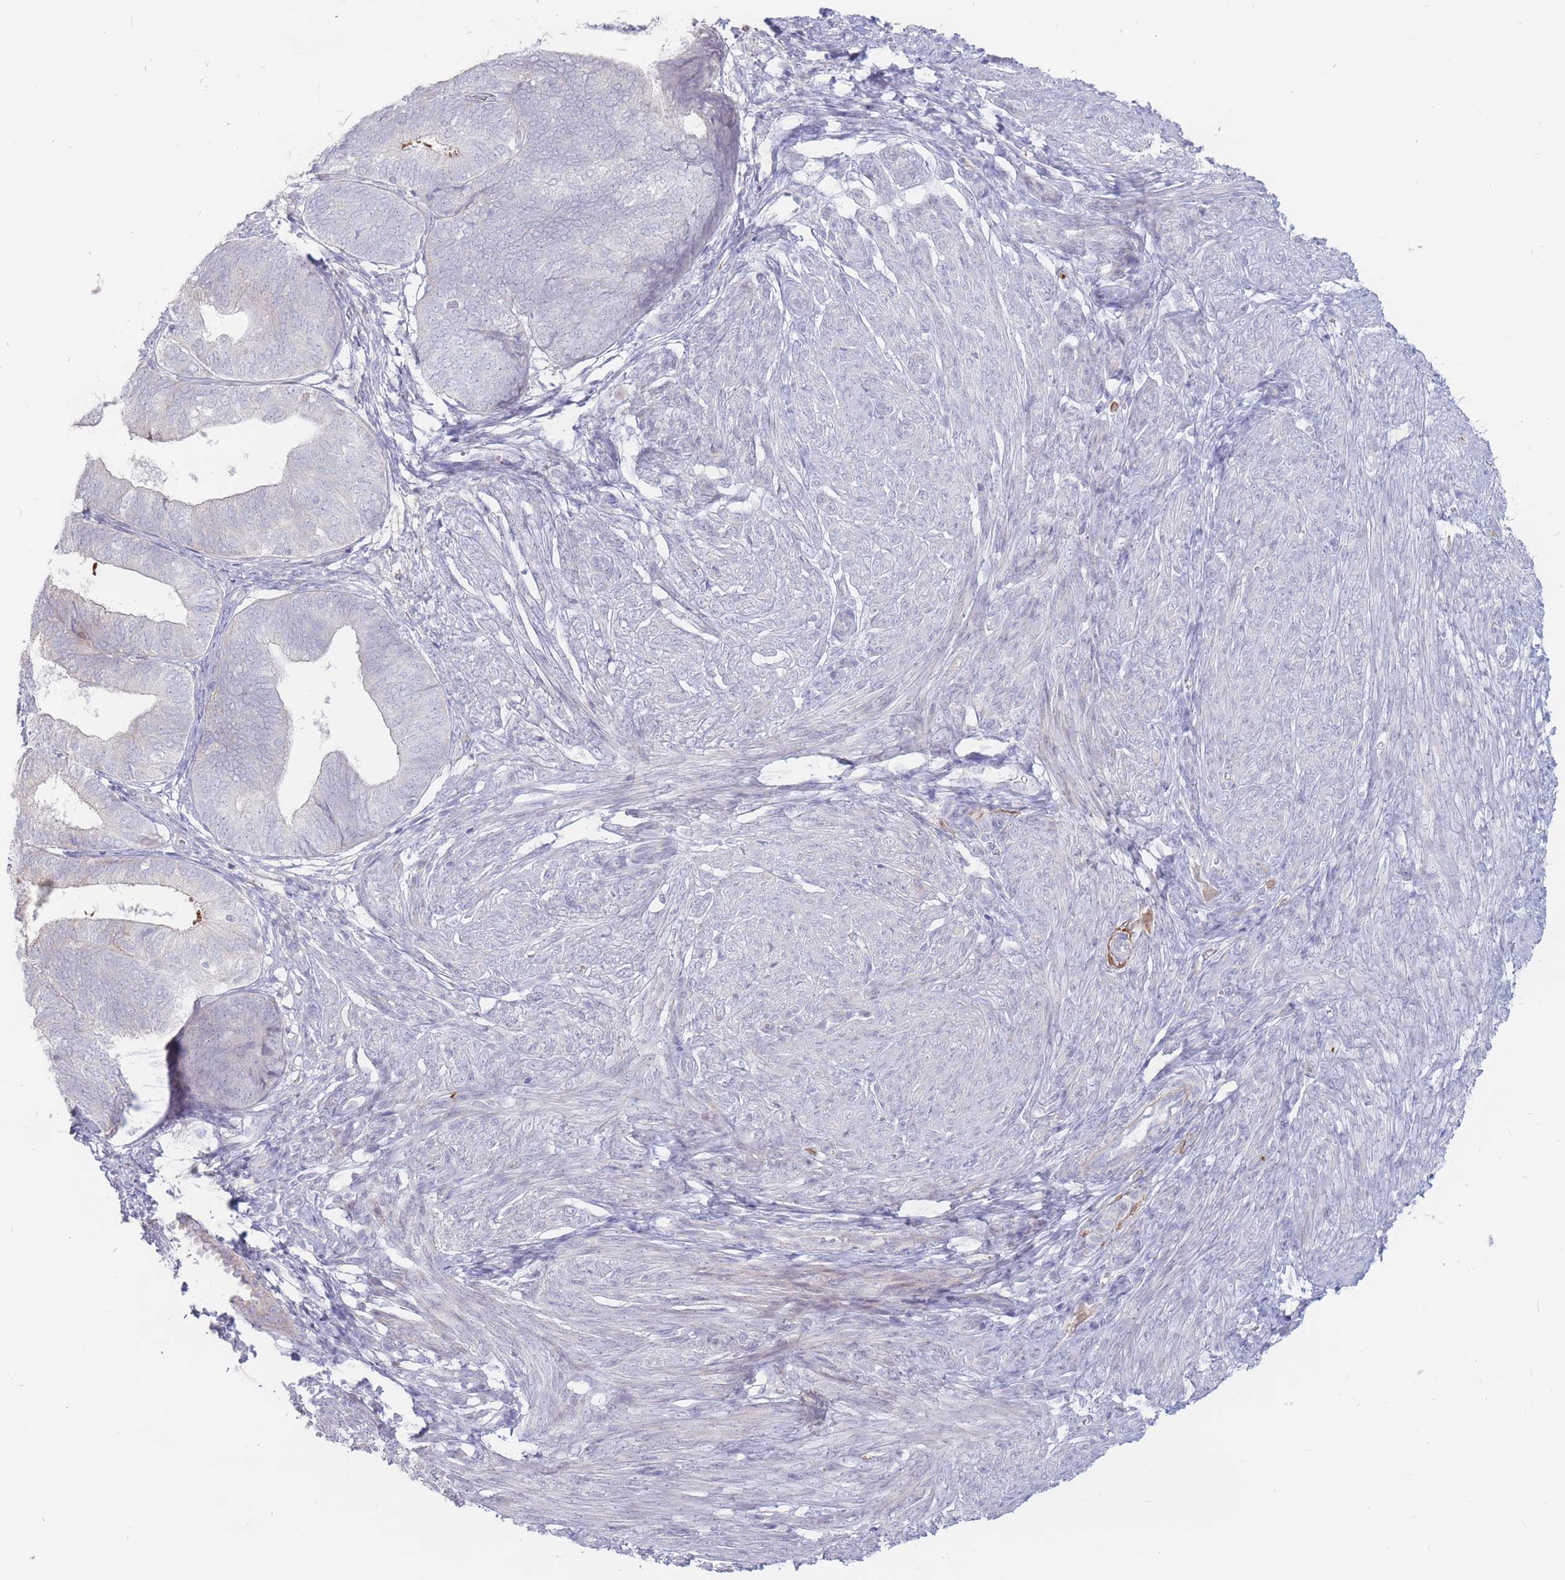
{"staining": {"intensity": "negative", "quantity": "none", "location": "none"}, "tissue": "endometrial cancer", "cell_type": "Tumor cells", "image_type": "cancer", "snomed": [{"axis": "morphology", "description": "Adenocarcinoma, NOS"}, {"axis": "topography", "description": "Endometrium"}], "caption": "Human adenocarcinoma (endometrial) stained for a protein using immunohistochemistry demonstrates no positivity in tumor cells.", "gene": "PTGDR", "patient": {"sex": "female", "age": 87}}